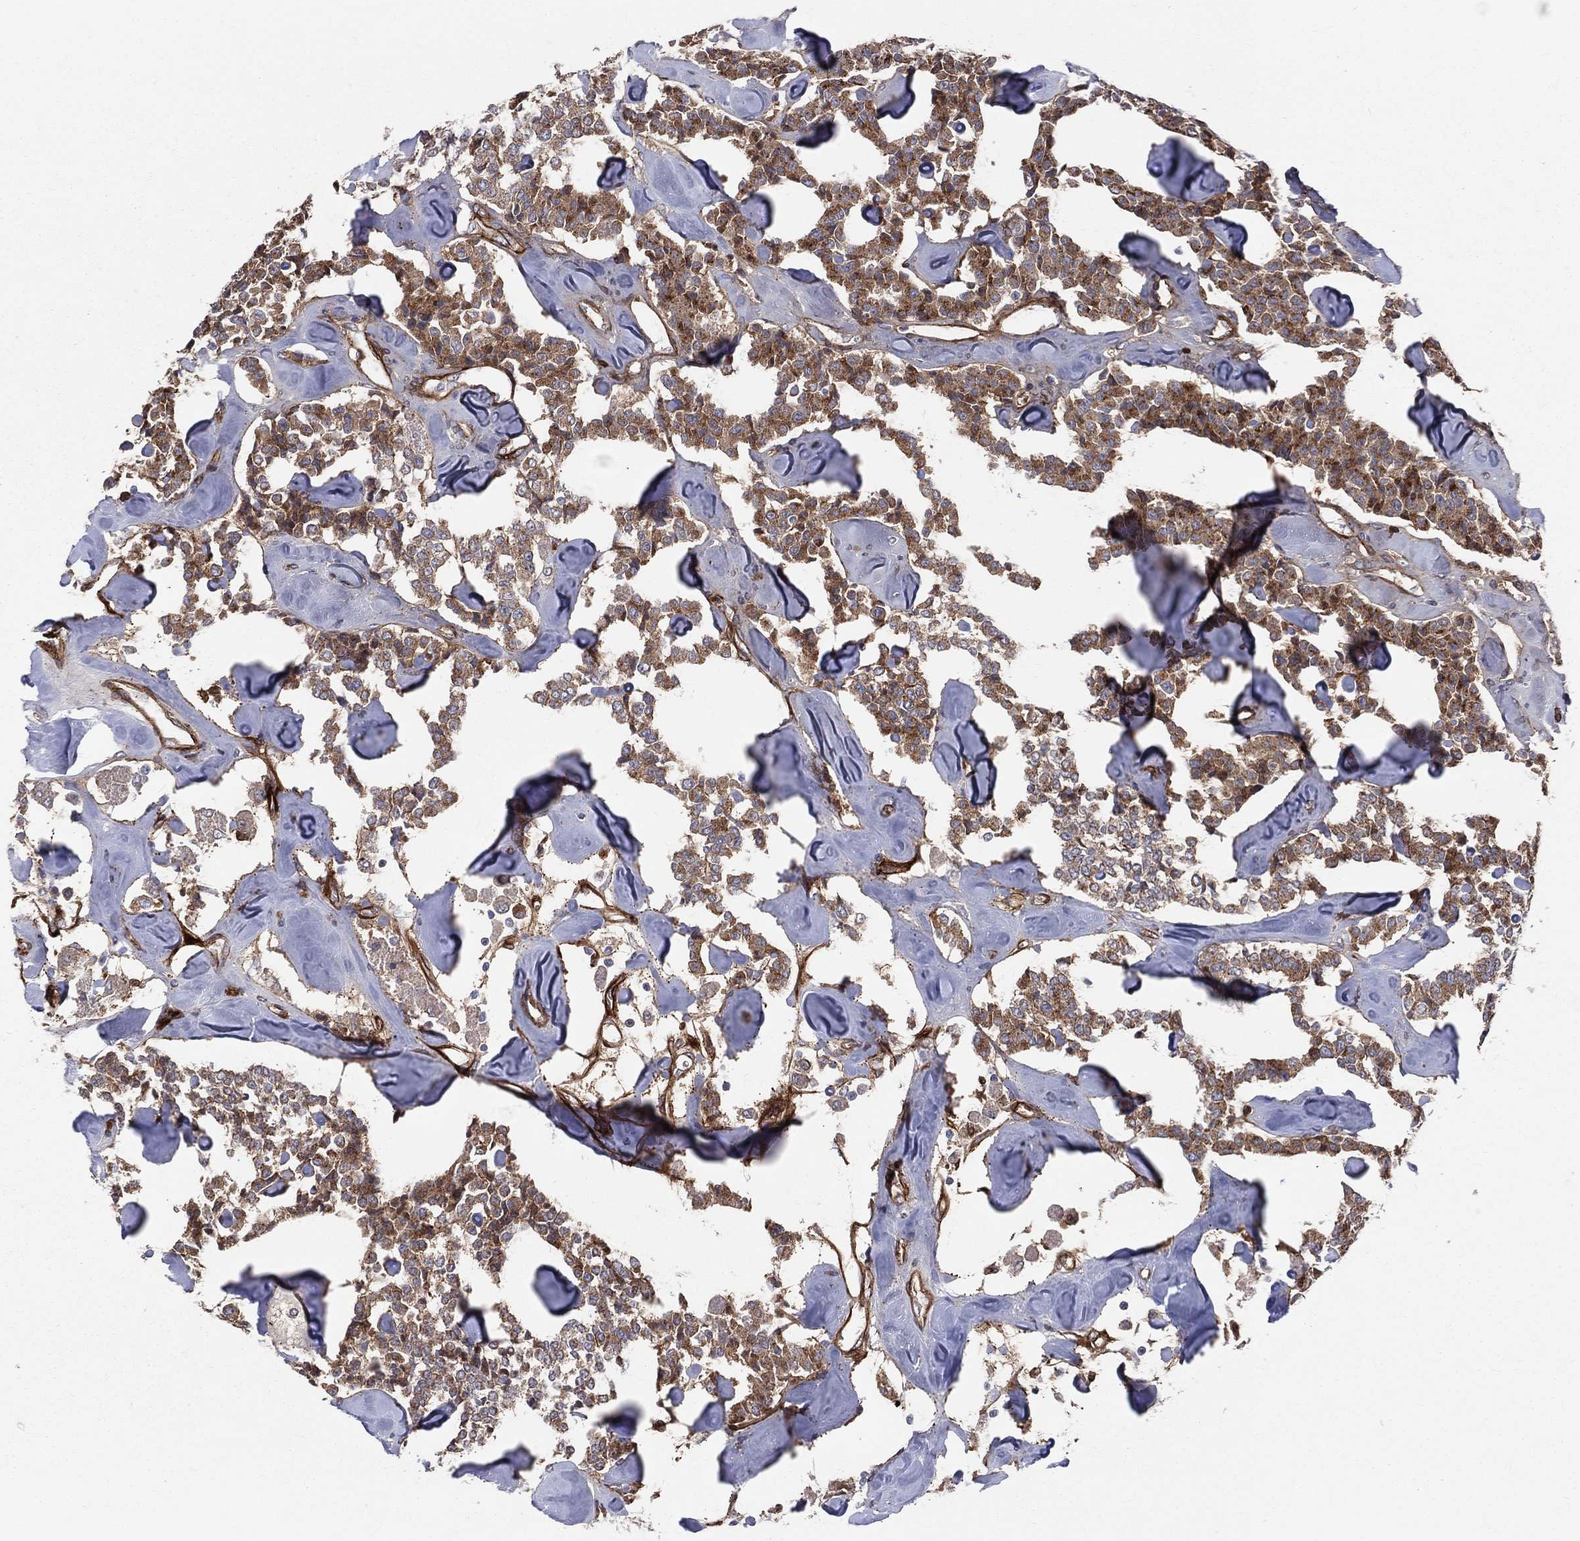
{"staining": {"intensity": "strong", "quantity": ">75%", "location": "cytoplasmic/membranous"}, "tissue": "carcinoid", "cell_type": "Tumor cells", "image_type": "cancer", "snomed": [{"axis": "morphology", "description": "Carcinoid, malignant, NOS"}, {"axis": "topography", "description": "Pancreas"}], "caption": "A high-resolution image shows immunohistochemistry (IHC) staining of carcinoid, which shows strong cytoplasmic/membranous expression in approximately >75% of tumor cells.", "gene": "ENTPD1", "patient": {"sex": "male", "age": 41}}